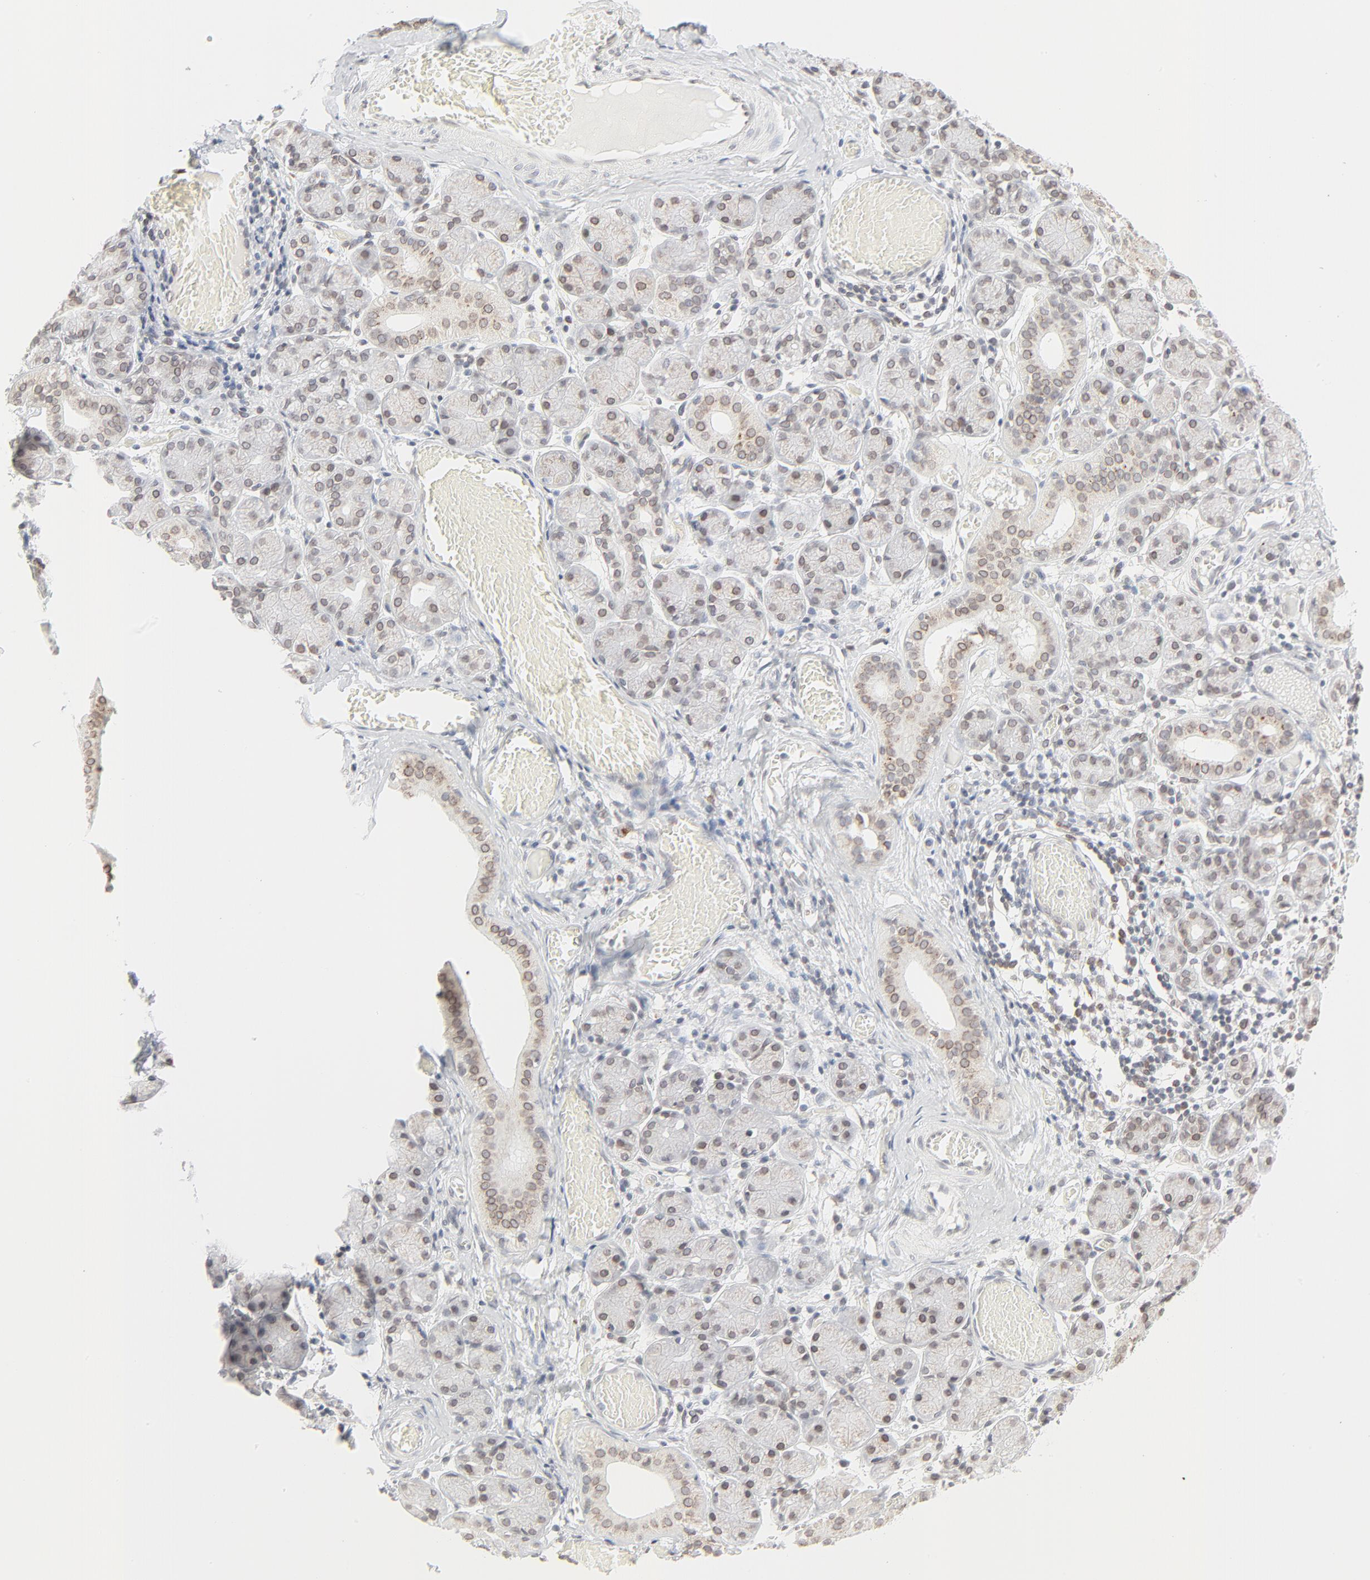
{"staining": {"intensity": "moderate", "quantity": "25%-75%", "location": "cytoplasmic/membranous,nuclear"}, "tissue": "salivary gland", "cell_type": "Glandular cells", "image_type": "normal", "snomed": [{"axis": "morphology", "description": "Normal tissue, NOS"}, {"axis": "topography", "description": "Salivary gland"}], "caption": "Protein expression analysis of normal salivary gland exhibits moderate cytoplasmic/membranous,nuclear positivity in approximately 25%-75% of glandular cells. The staining is performed using DAB brown chromogen to label protein expression. The nuclei are counter-stained blue using hematoxylin.", "gene": "MAD1L1", "patient": {"sex": "female", "age": 24}}